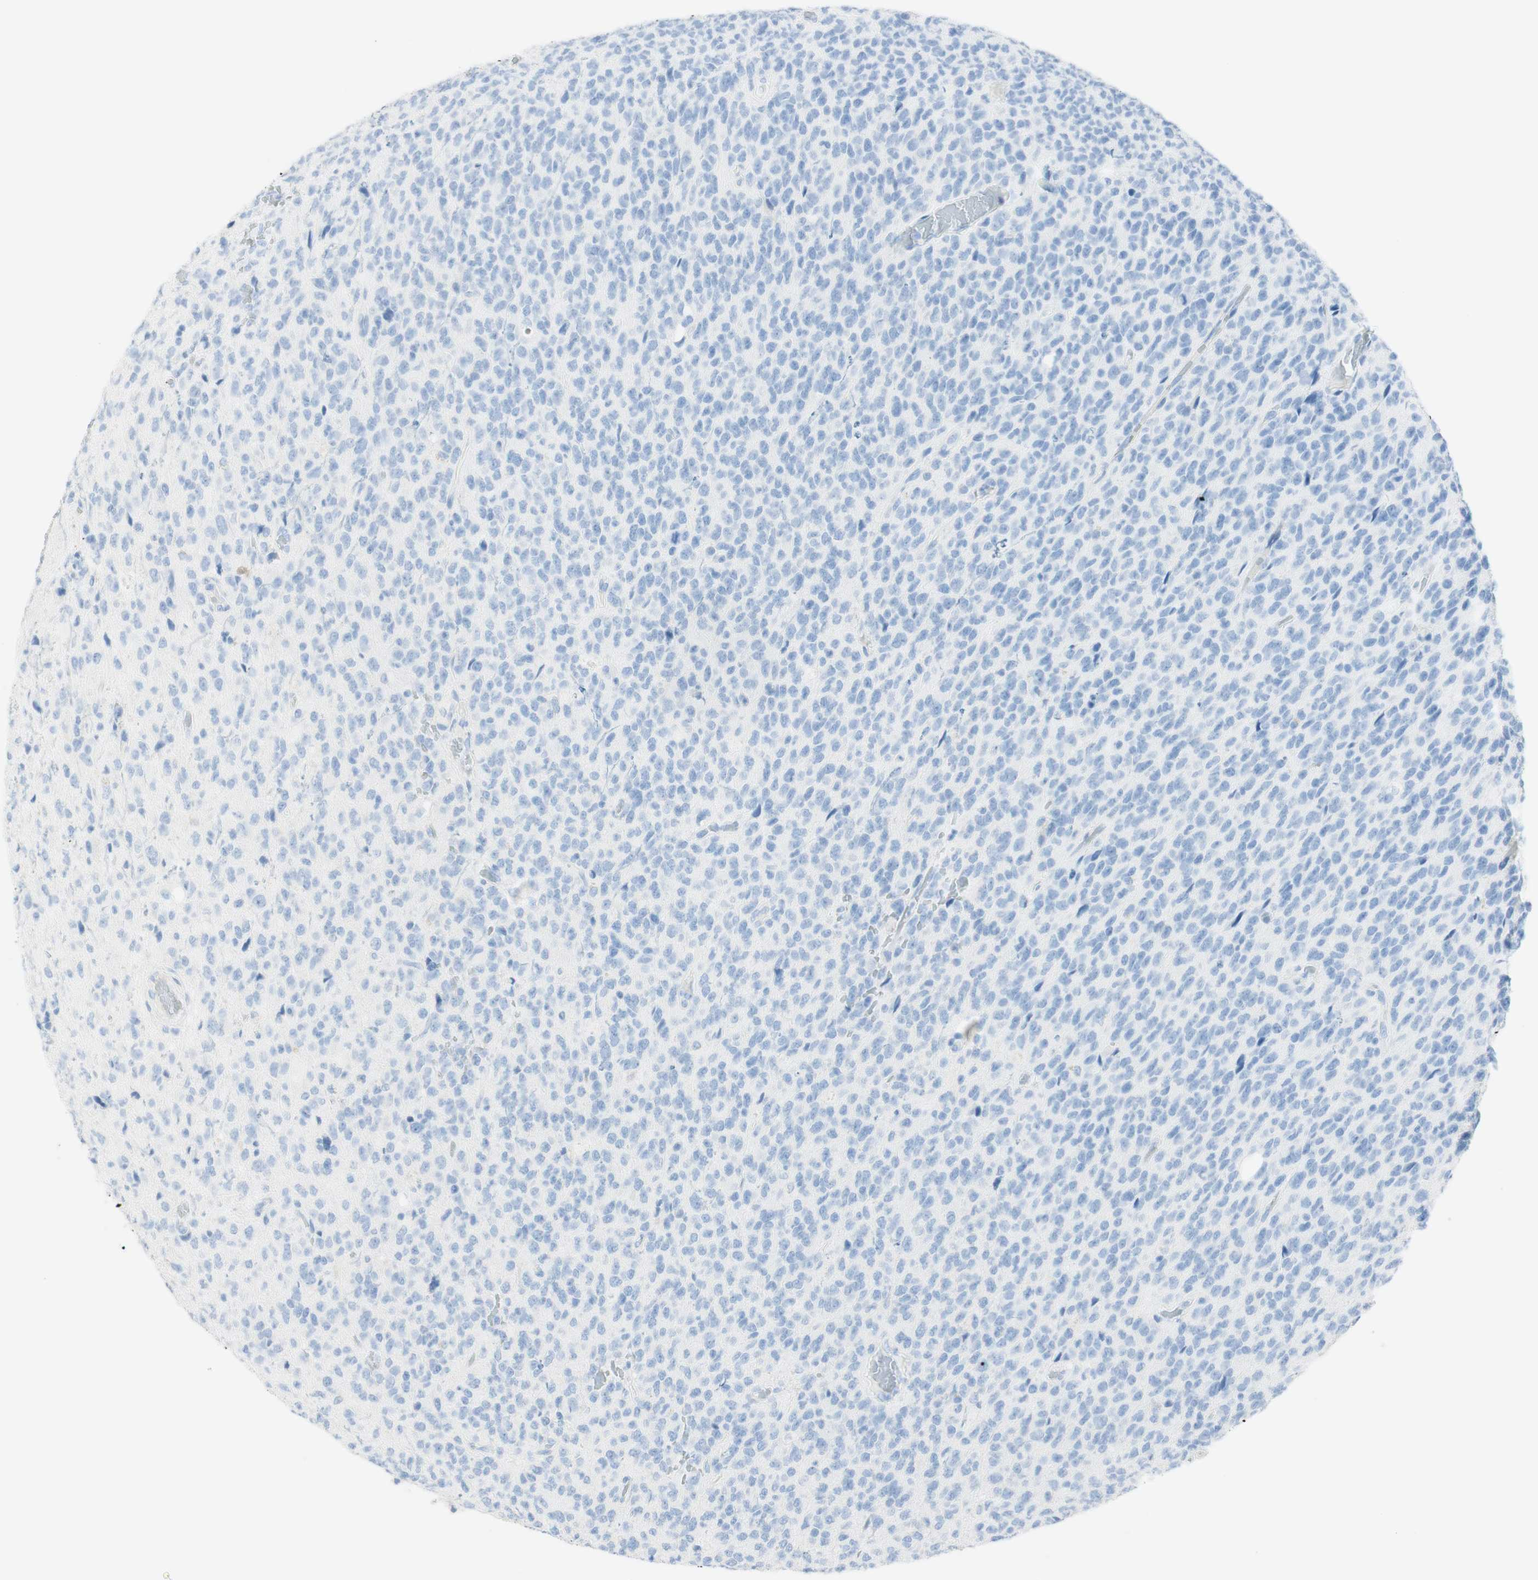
{"staining": {"intensity": "negative", "quantity": "none", "location": "none"}, "tissue": "glioma", "cell_type": "Tumor cells", "image_type": "cancer", "snomed": [{"axis": "morphology", "description": "Glioma, malignant, High grade"}, {"axis": "topography", "description": "pancreas cauda"}], "caption": "Tumor cells are negative for protein expression in human glioma.", "gene": "TPO", "patient": {"sex": "male", "age": 60}}